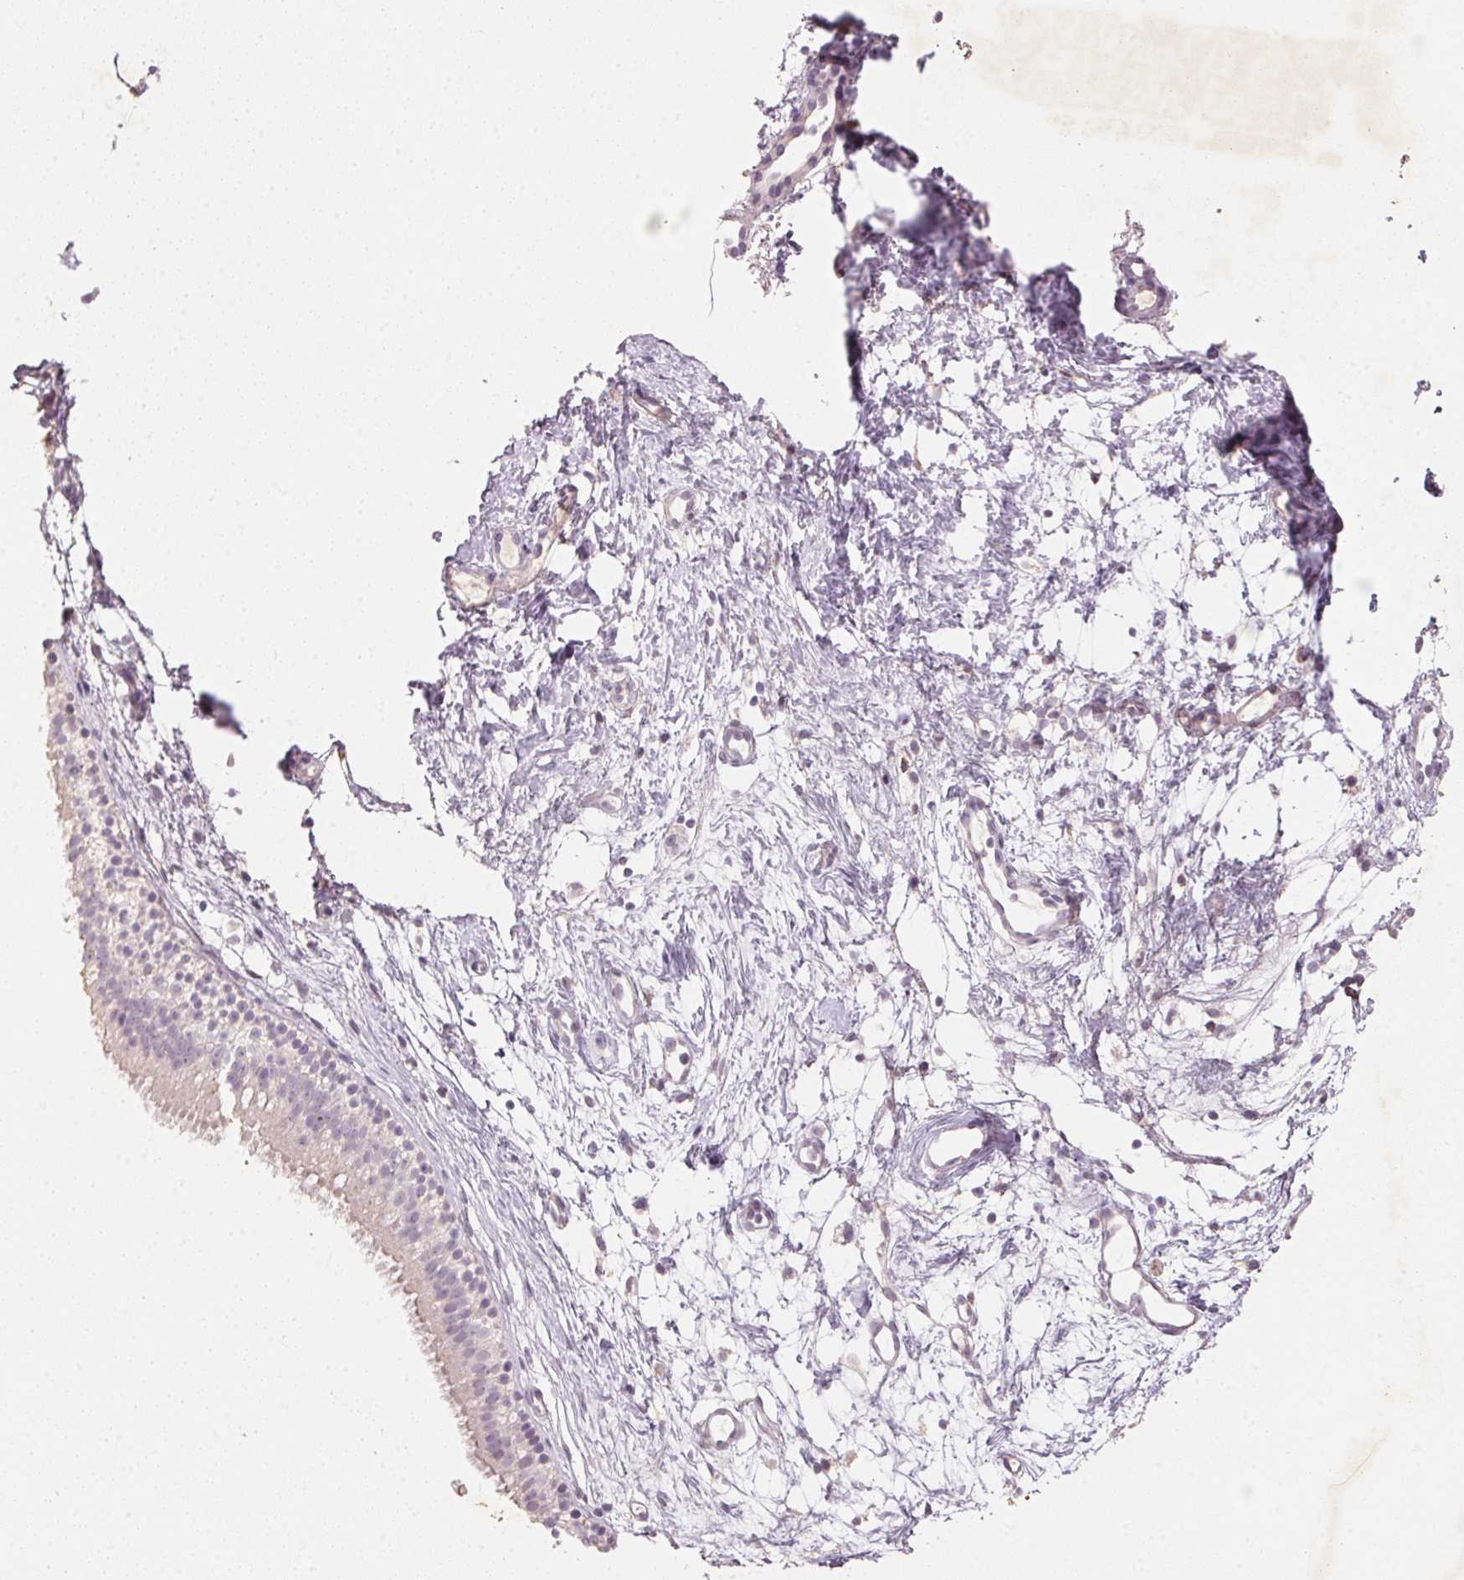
{"staining": {"intensity": "negative", "quantity": "none", "location": "none"}, "tissue": "nasopharynx", "cell_type": "Respiratory epithelial cells", "image_type": "normal", "snomed": [{"axis": "morphology", "description": "Normal tissue, NOS"}, {"axis": "topography", "description": "Nasopharynx"}], "caption": "IHC histopathology image of unremarkable nasopharynx: nasopharynx stained with DAB (3,3'-diaminobenzidine) reveals no significant protein positivity in respiratory epithelial cells.", "gene": "CXCL5", "patient": {"sex": "male", "age": 58}}